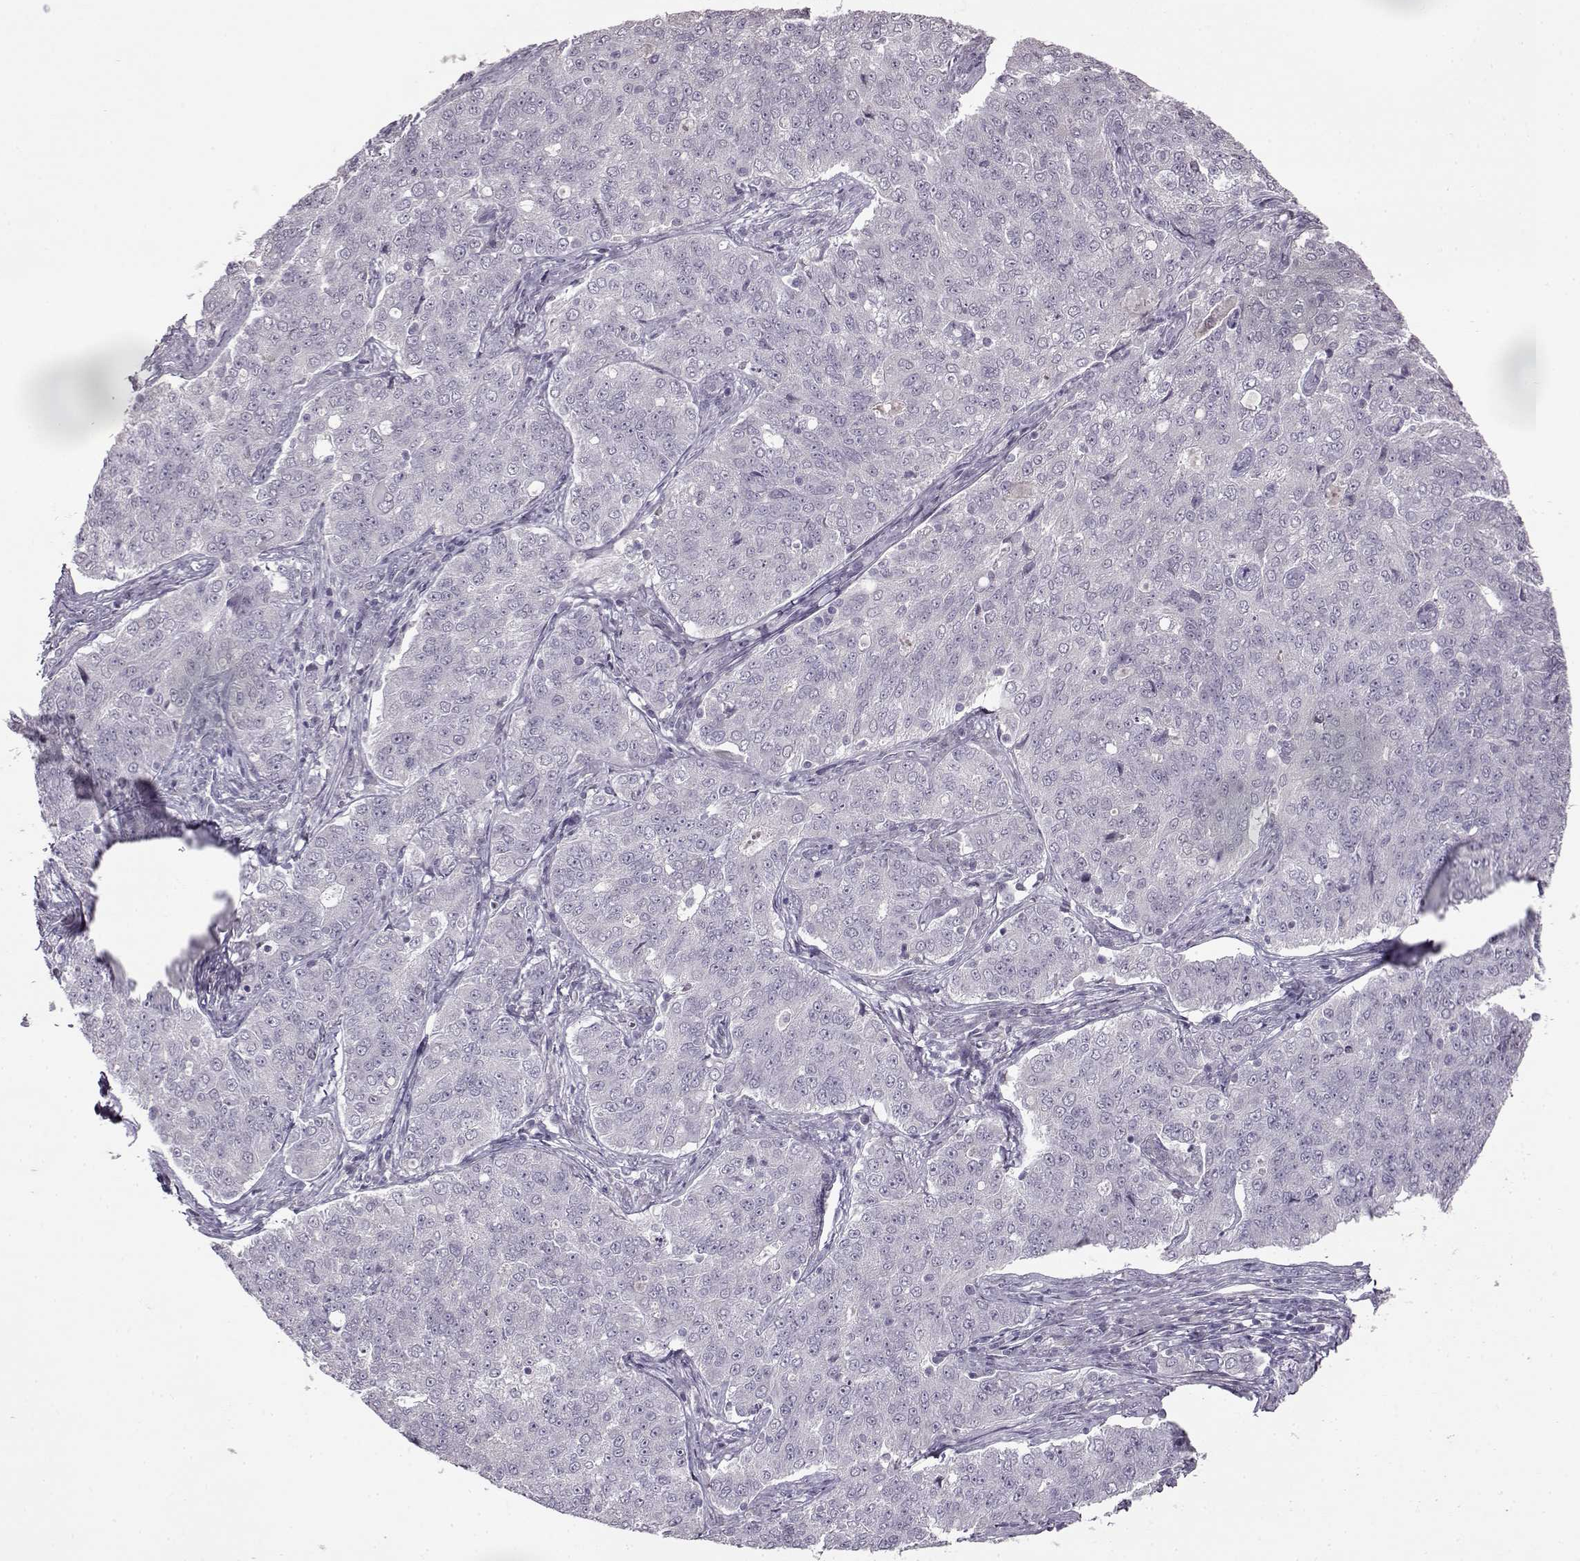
{"staining": {"intensity": "negative", "quantity": "none", "location": "none"}, "tissue": "endometrial cancer", "cell_type": "Tumor cells", "image_type": "cancer", "snomed": [{"axis": "morphology", "description": "Adenocarcinoma, NOS"}, {"axis": "topography", "description": "Endometrium"}], "caption": "The photomicrograph demonstrates no staining of tumor cells in endometrial cancer (adenocarcinoma).", "gene": "FSHB", "patient": {"sex": "female", "age": 43}}